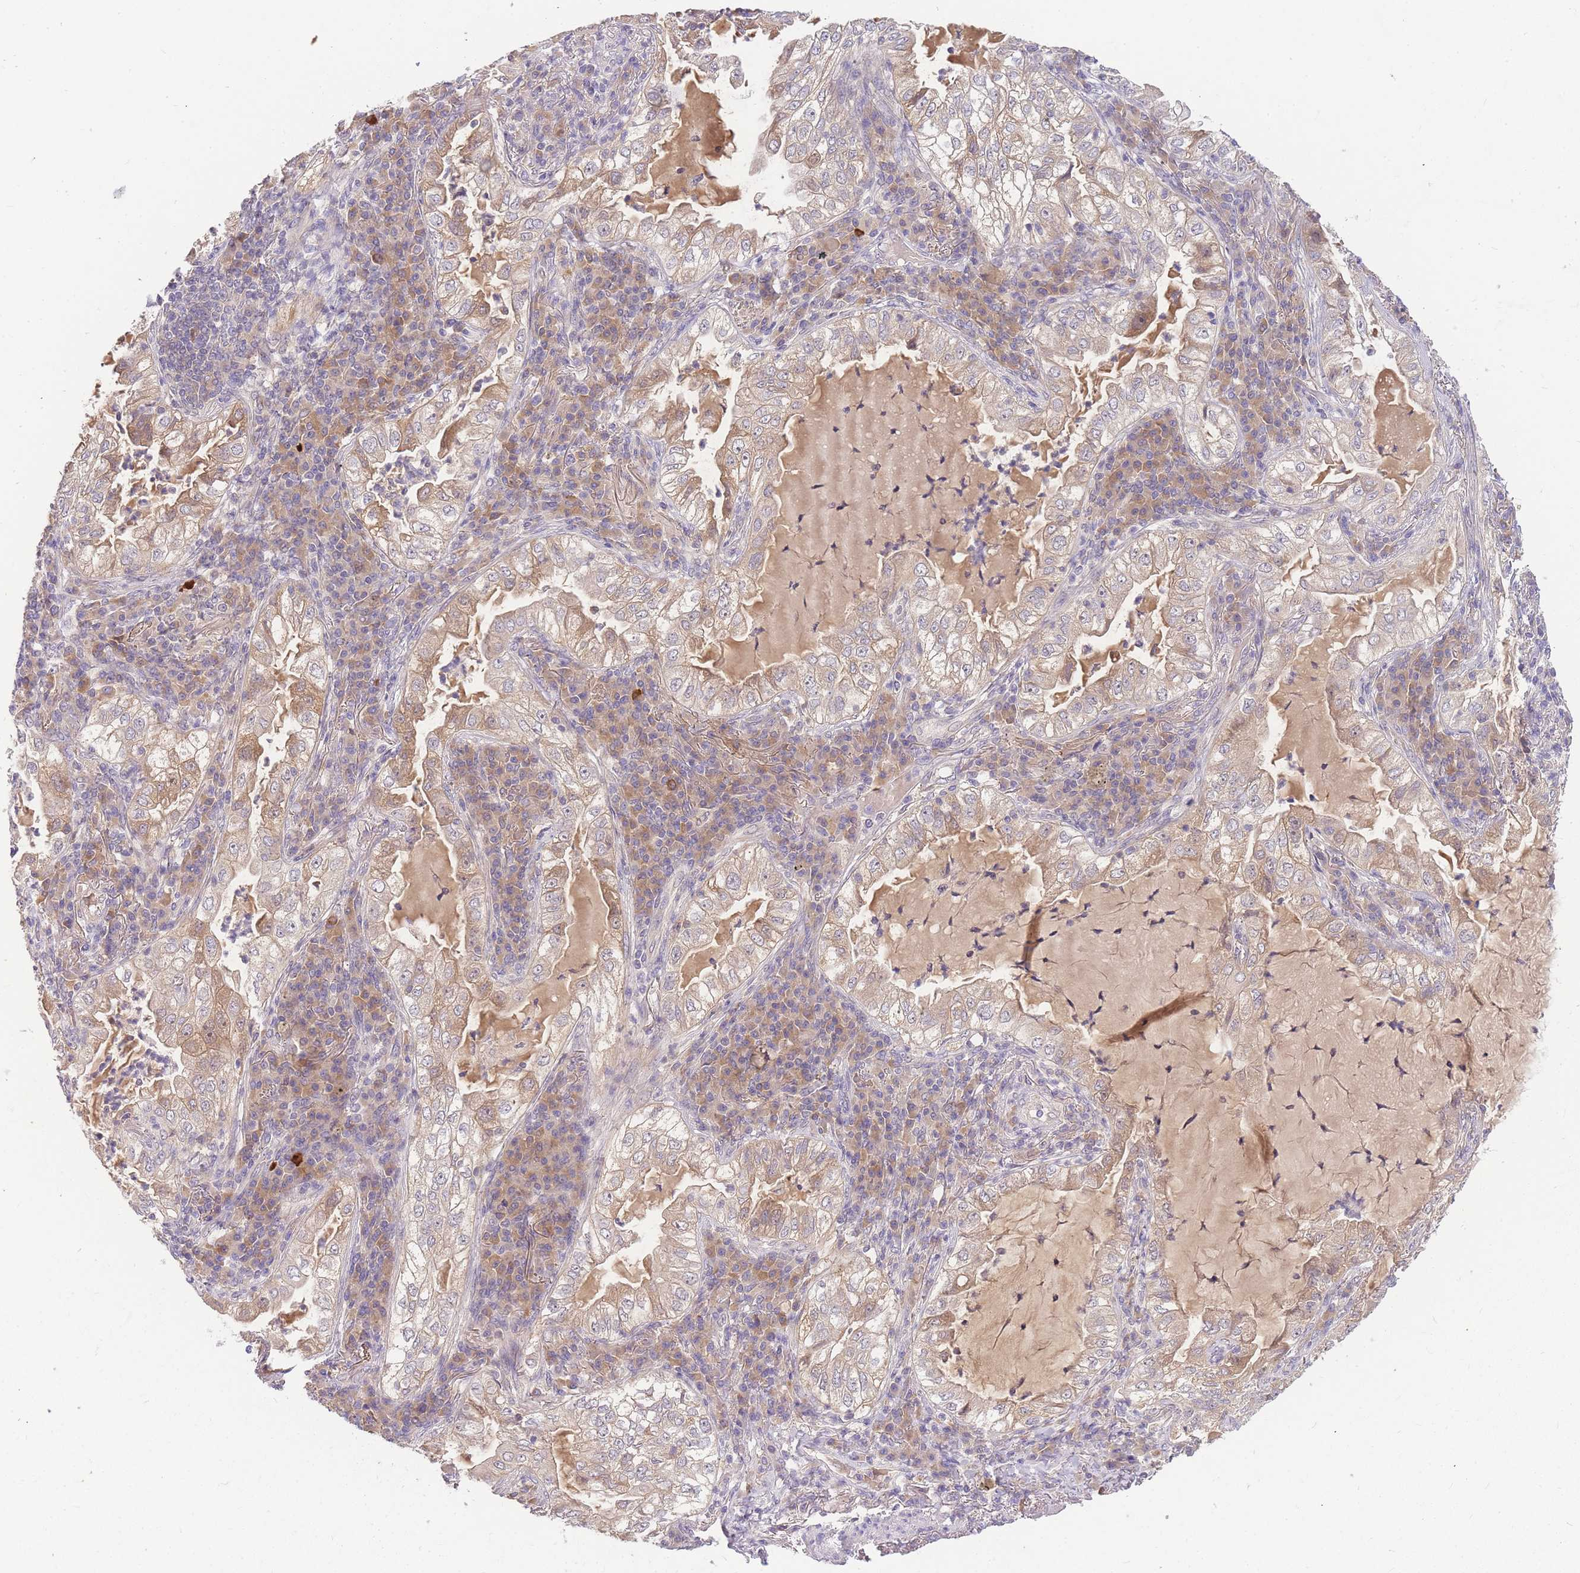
{"staining": {"intensity": "weak", "quantity": "25%-75%", "location": "cytoplasmic/membranous"}, "tissue": "lung cancer", "cell_type": "Tumor cells", "image_type": "cancer", "snomed": [{"axis": "morphology", "description": "Adenocarcinoma, NOS"}, {"axis": "topography", "description": "Lung"}], "caption": "Weak cytoplasmic/membranous expression is identified in about 25%-75% of tumor cells in lung cancer.", "gene": "ZNF577", "patient": {"sex": "female", "age": 73}}